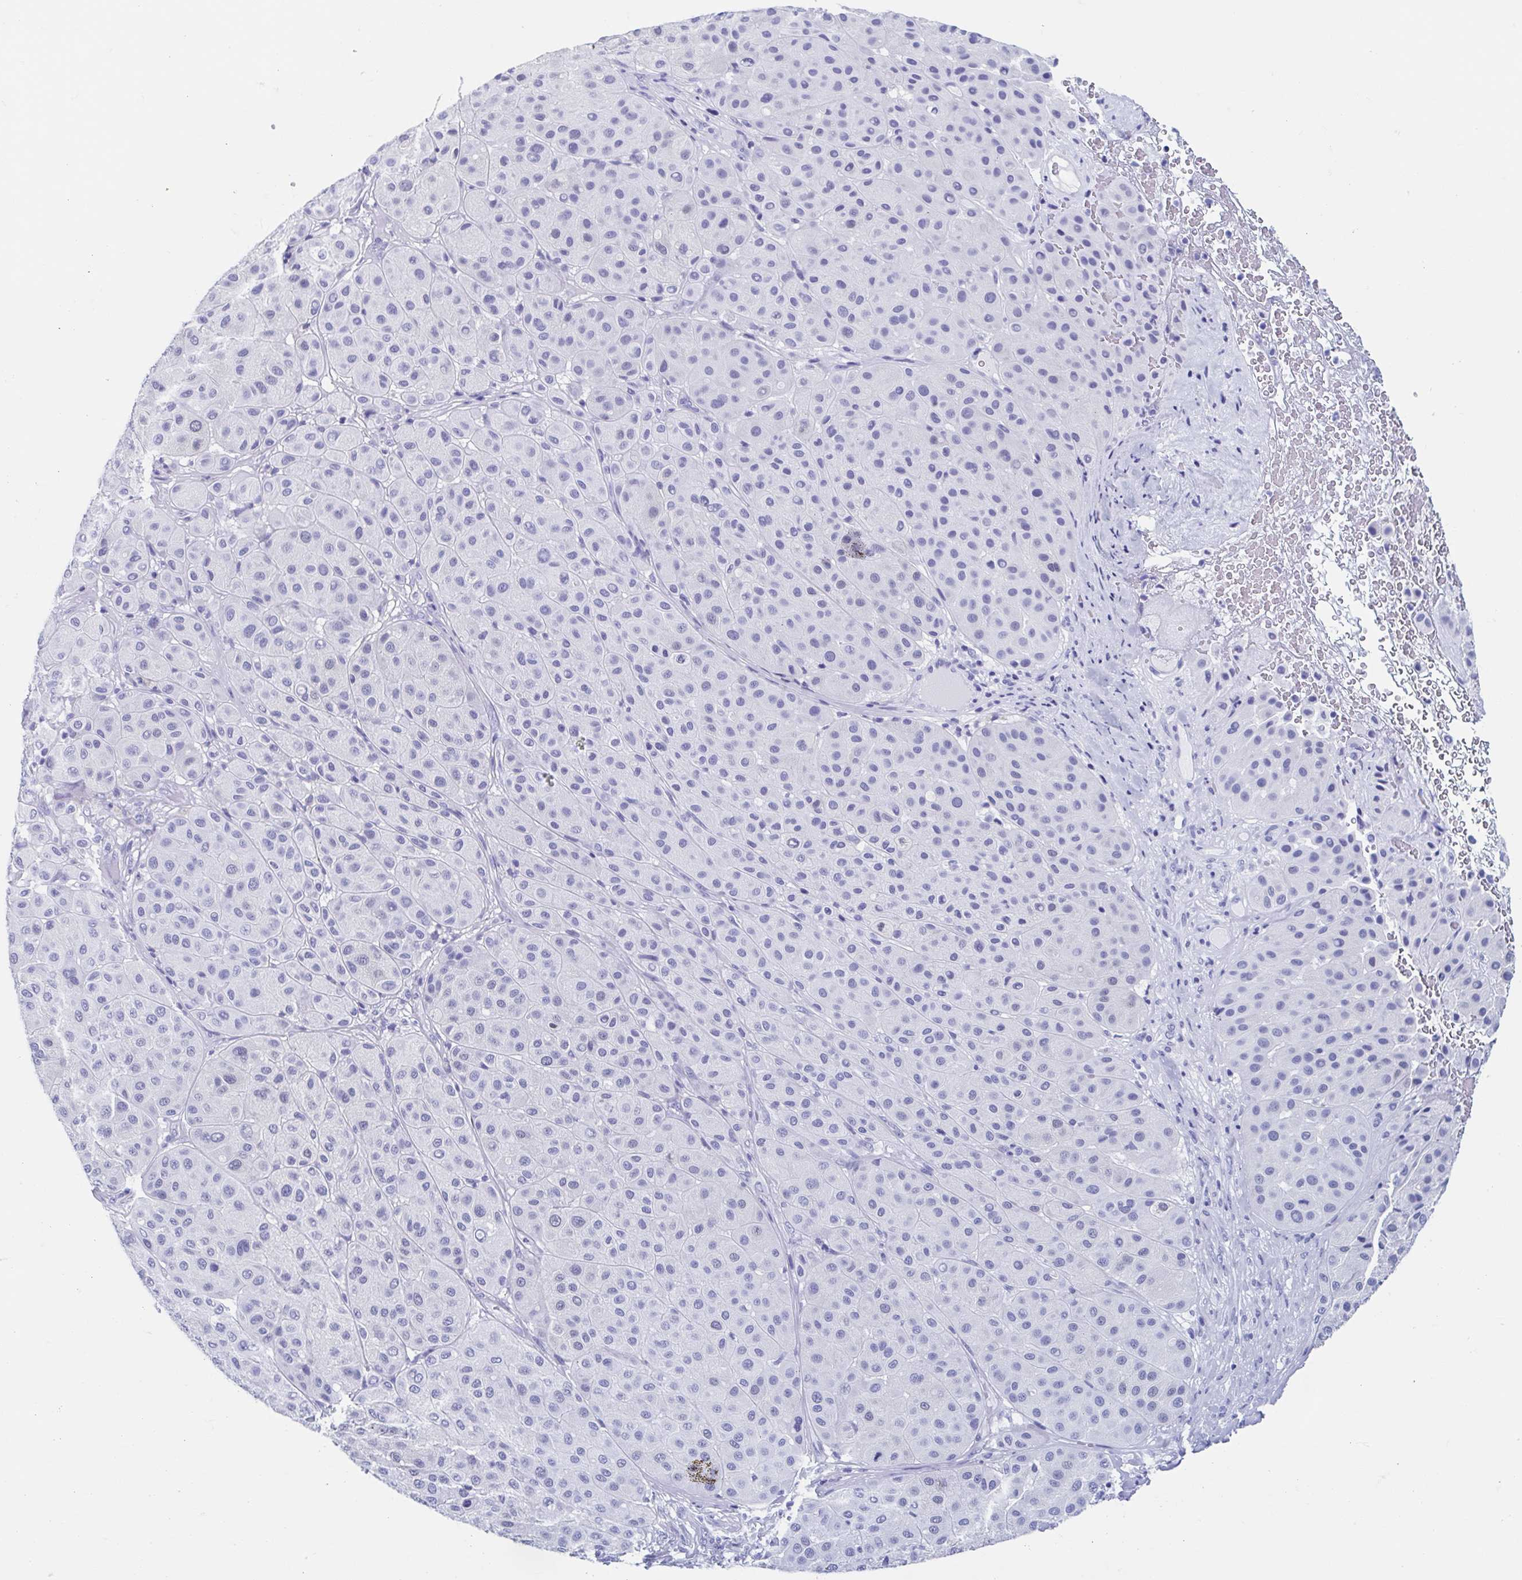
{"staining": {"intensity": "negative", "quantity": "none", "location": "none"}, "tissue": "melanoma", "cell_type": "Tumor cells", "image_type": "cancer", "snomed": [{"axis": "morphology", "description": "Malignant melanoma, Metastatic site"}, {"axis": "topography", "description": "Smooth muscle"}], "caption": "This photomicrograph is of malignant melanoma (metastatic site) stained with immunohistochemistry (IHC) to label a protein in brown with the nuclei are counter-stained blue. There is no positivity in tumor cells.", "gene": "HDGFL1", "patient": {"sex": "male", "age": 41}}